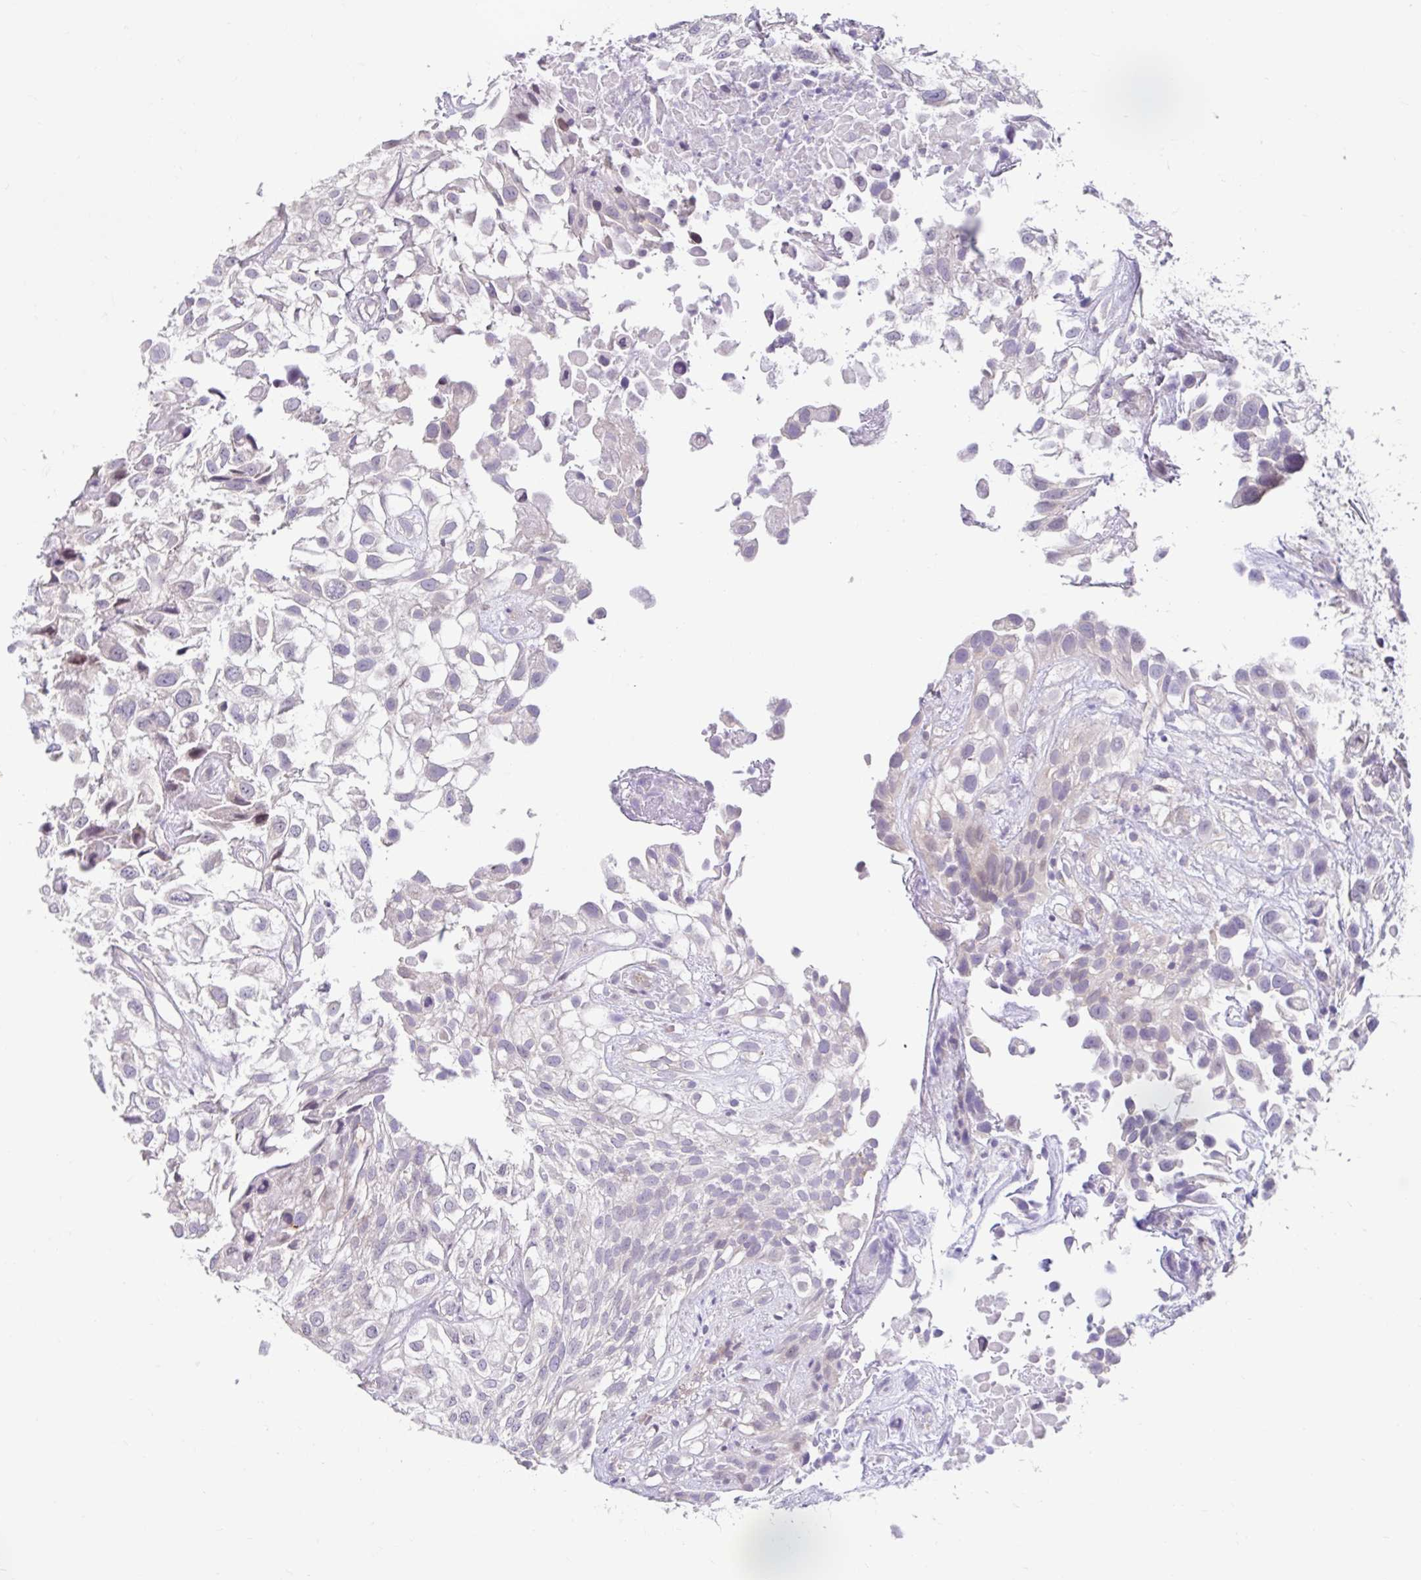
{"staining": {"intensity": "negative", "quantity": "none", "location": "none"}, "tissue": "urothelial cancer", "cell_type": "Tumor cells", "image_type": "cancer", "snomed": [{"axis": "morphology", "description": "Urothelial carcinoma, High grade"}, {"axis": "topography", "description": "Urinary bladder"}], "caption": "The image demonstrates no staining of tumor cells in urothelial carcinoma (high-grade).", "gene": "NT5C1B", "patient": {"sex": "male", "age": 56}}